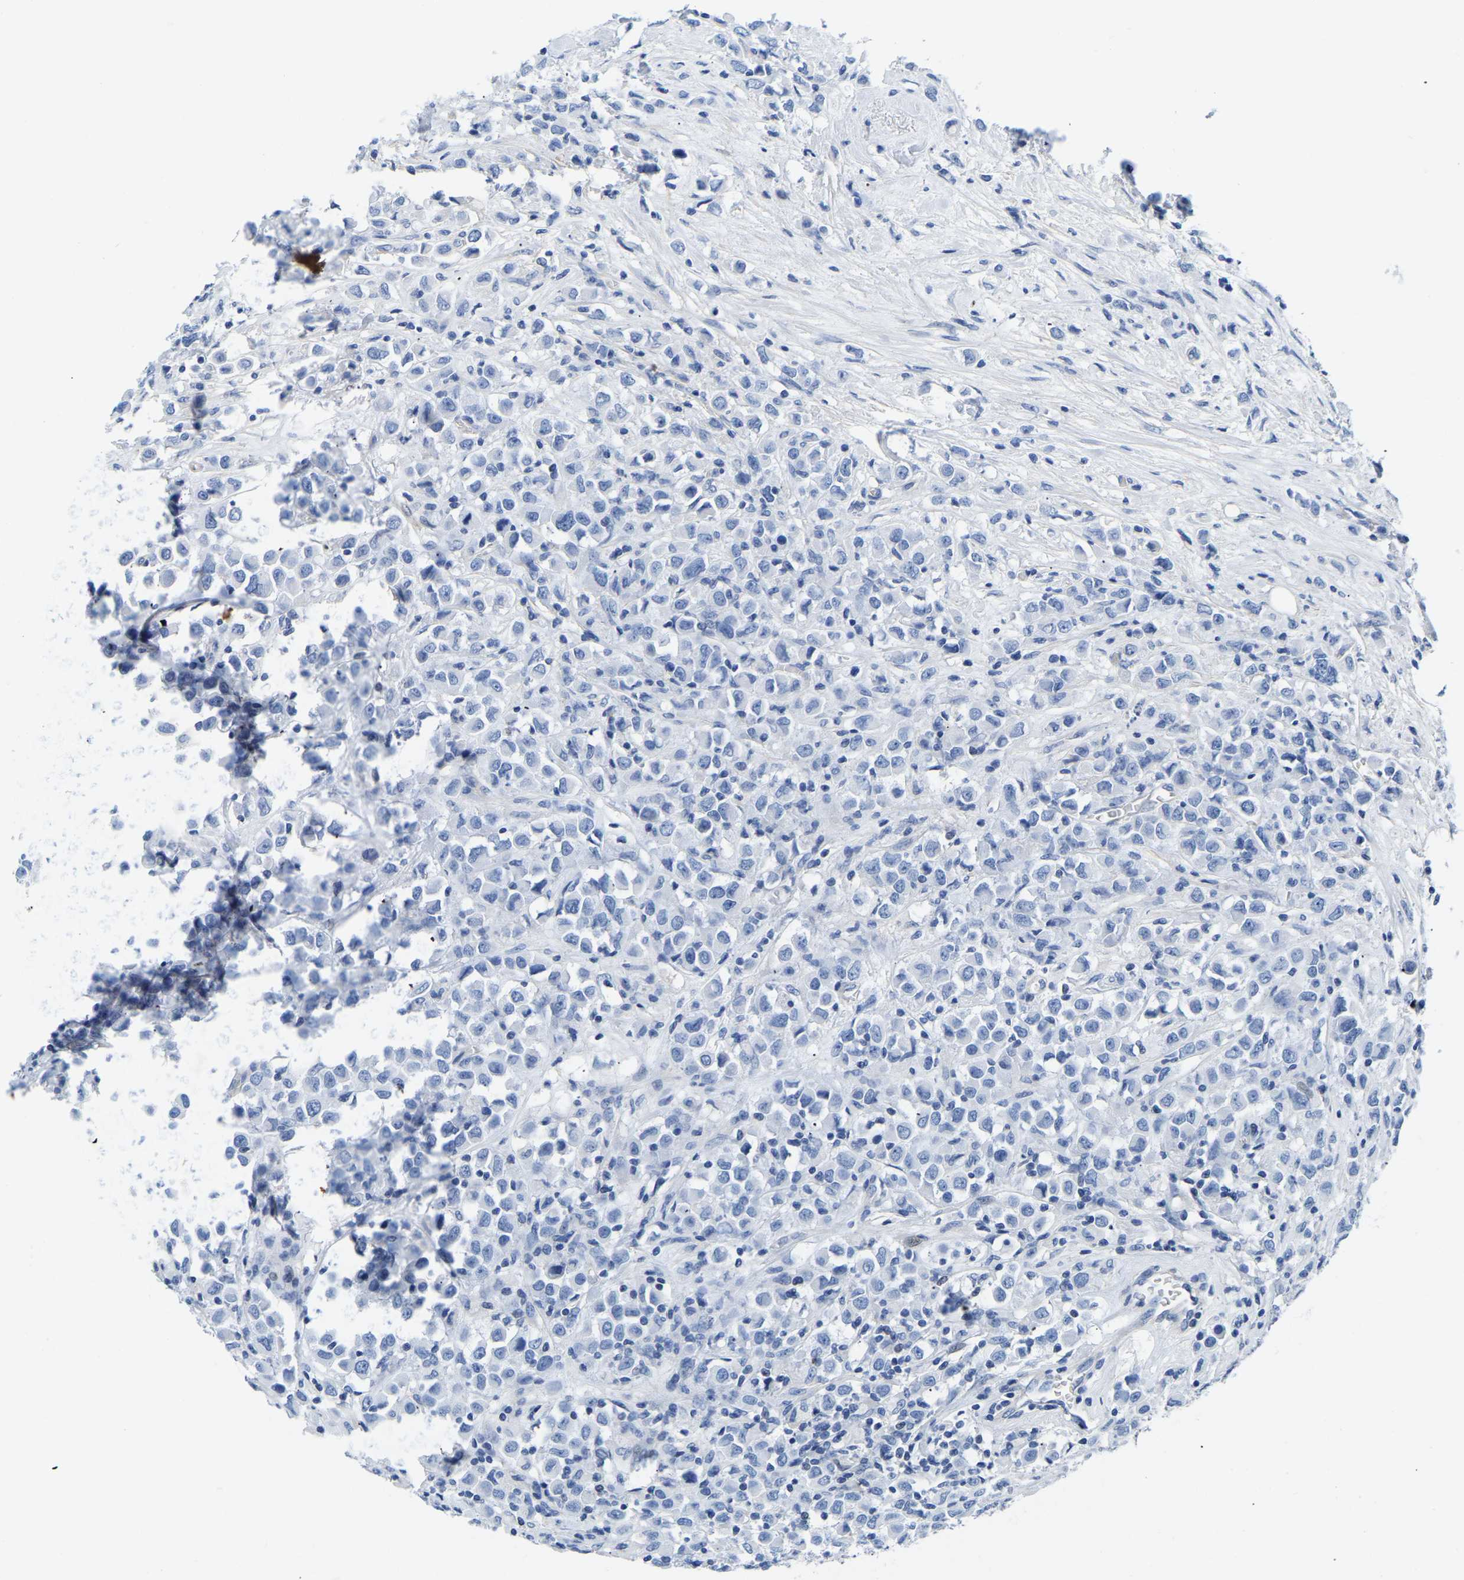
{"staining": {"intensity": "negative", "quantity": "none", "location": "none"}, "tissue": "breast cancer", "cell_type": "Tumor cells", "image_type": "cancer", "snomed": [{"axis": "morphology", "description": "Duct carcinoma"}, {"axis": "topography", "description": "Breast"}], "caption": "This image is of breast cancer (infiltrating ductal carcinoma) stained with IHC to label a protein in brown with the nuclei are counter-stained blue. There is no positivity in tumor cells.", "gene": "UPK3A", "patient": {"sex": "female", "age": 61}}